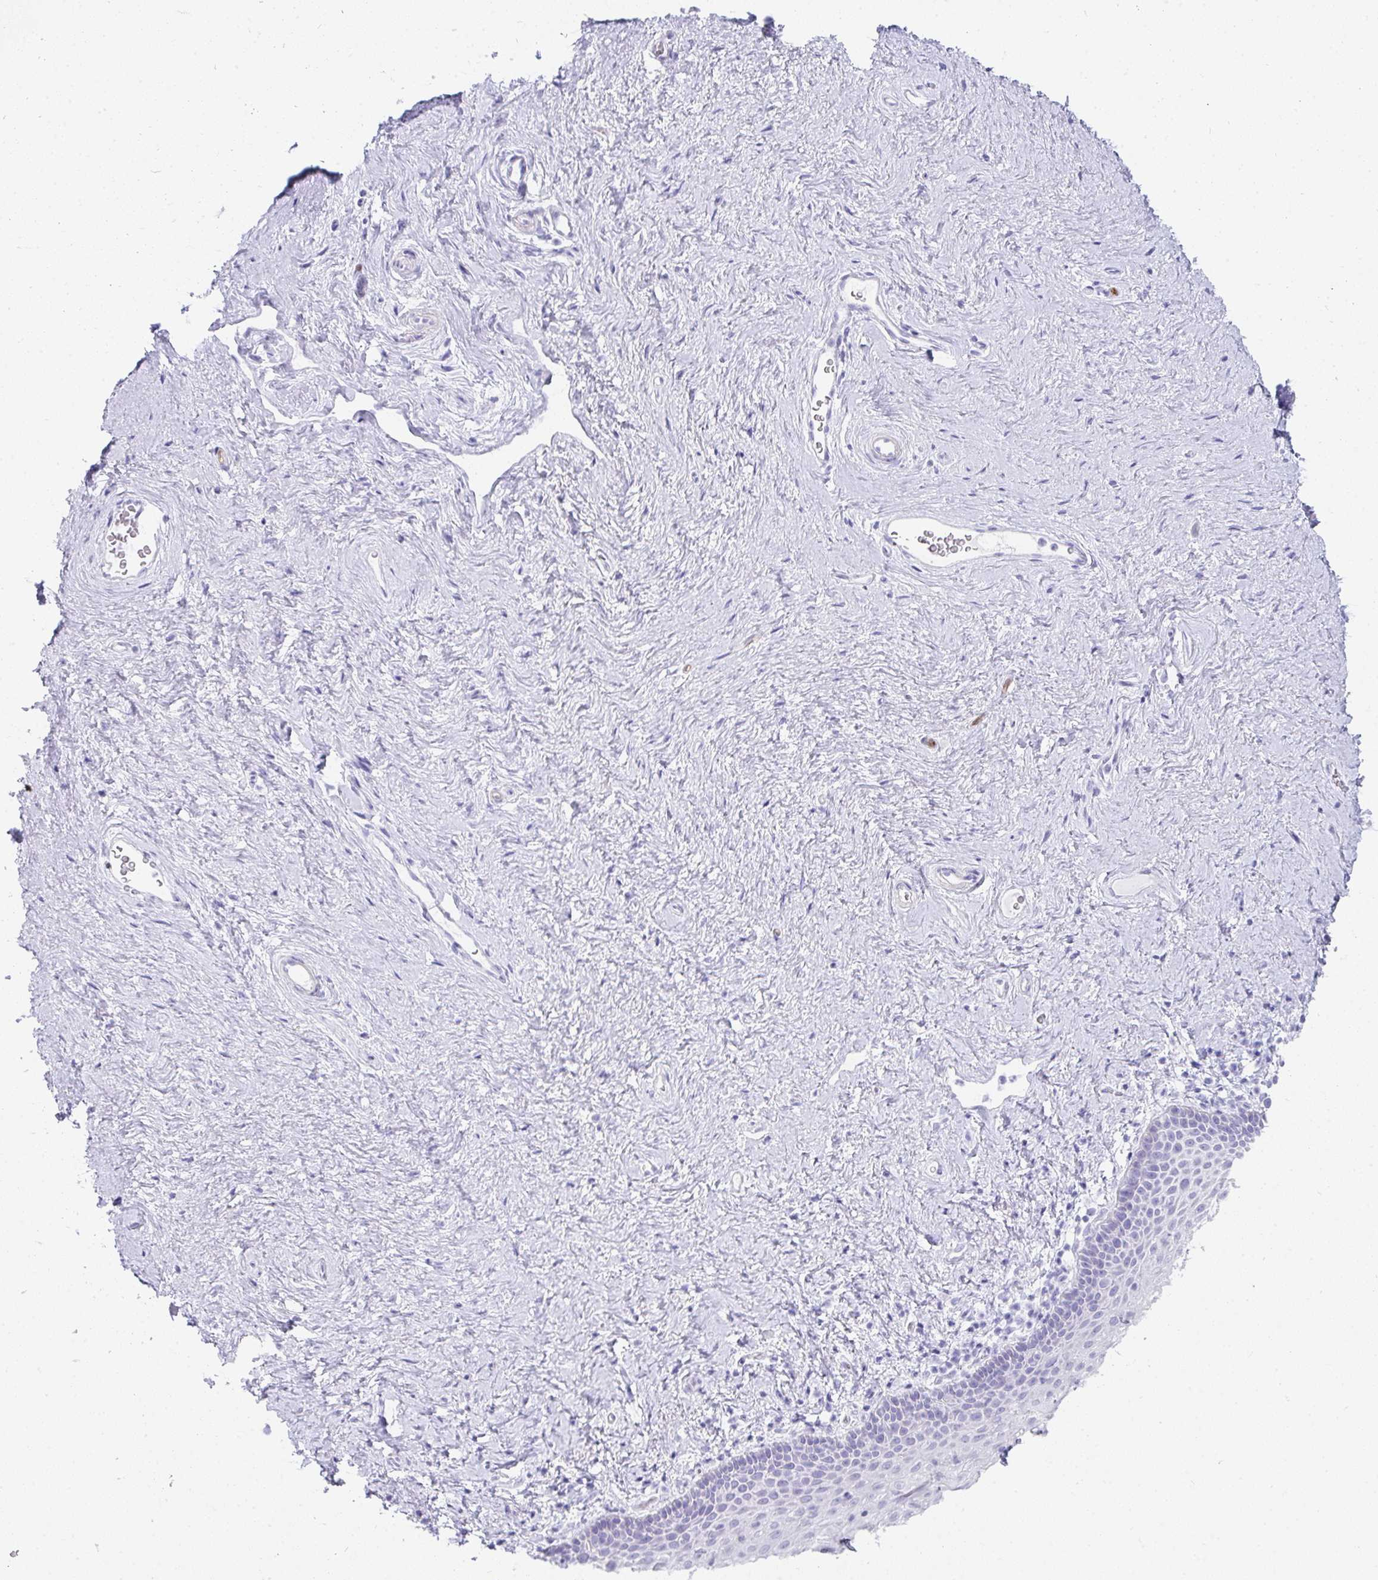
{"staining": {"intensity": "negative", "quantity": "none", "location": "none"}, "tissue": "vagina", "cell_type": "Squamous epithelial cells", "image_type": "normal", "snomed": [{"axis": "morphology", "description": "Normal tissue, NOS"}, {"axis": "topography", "description": "Vagina"}], "caption": "Squamous epithelial cells show no significant expression in unremarkable vagina. (DAB IHC, high magnification).", "gene": "PRND", "patient": {"sex": "female", "age": 61}}